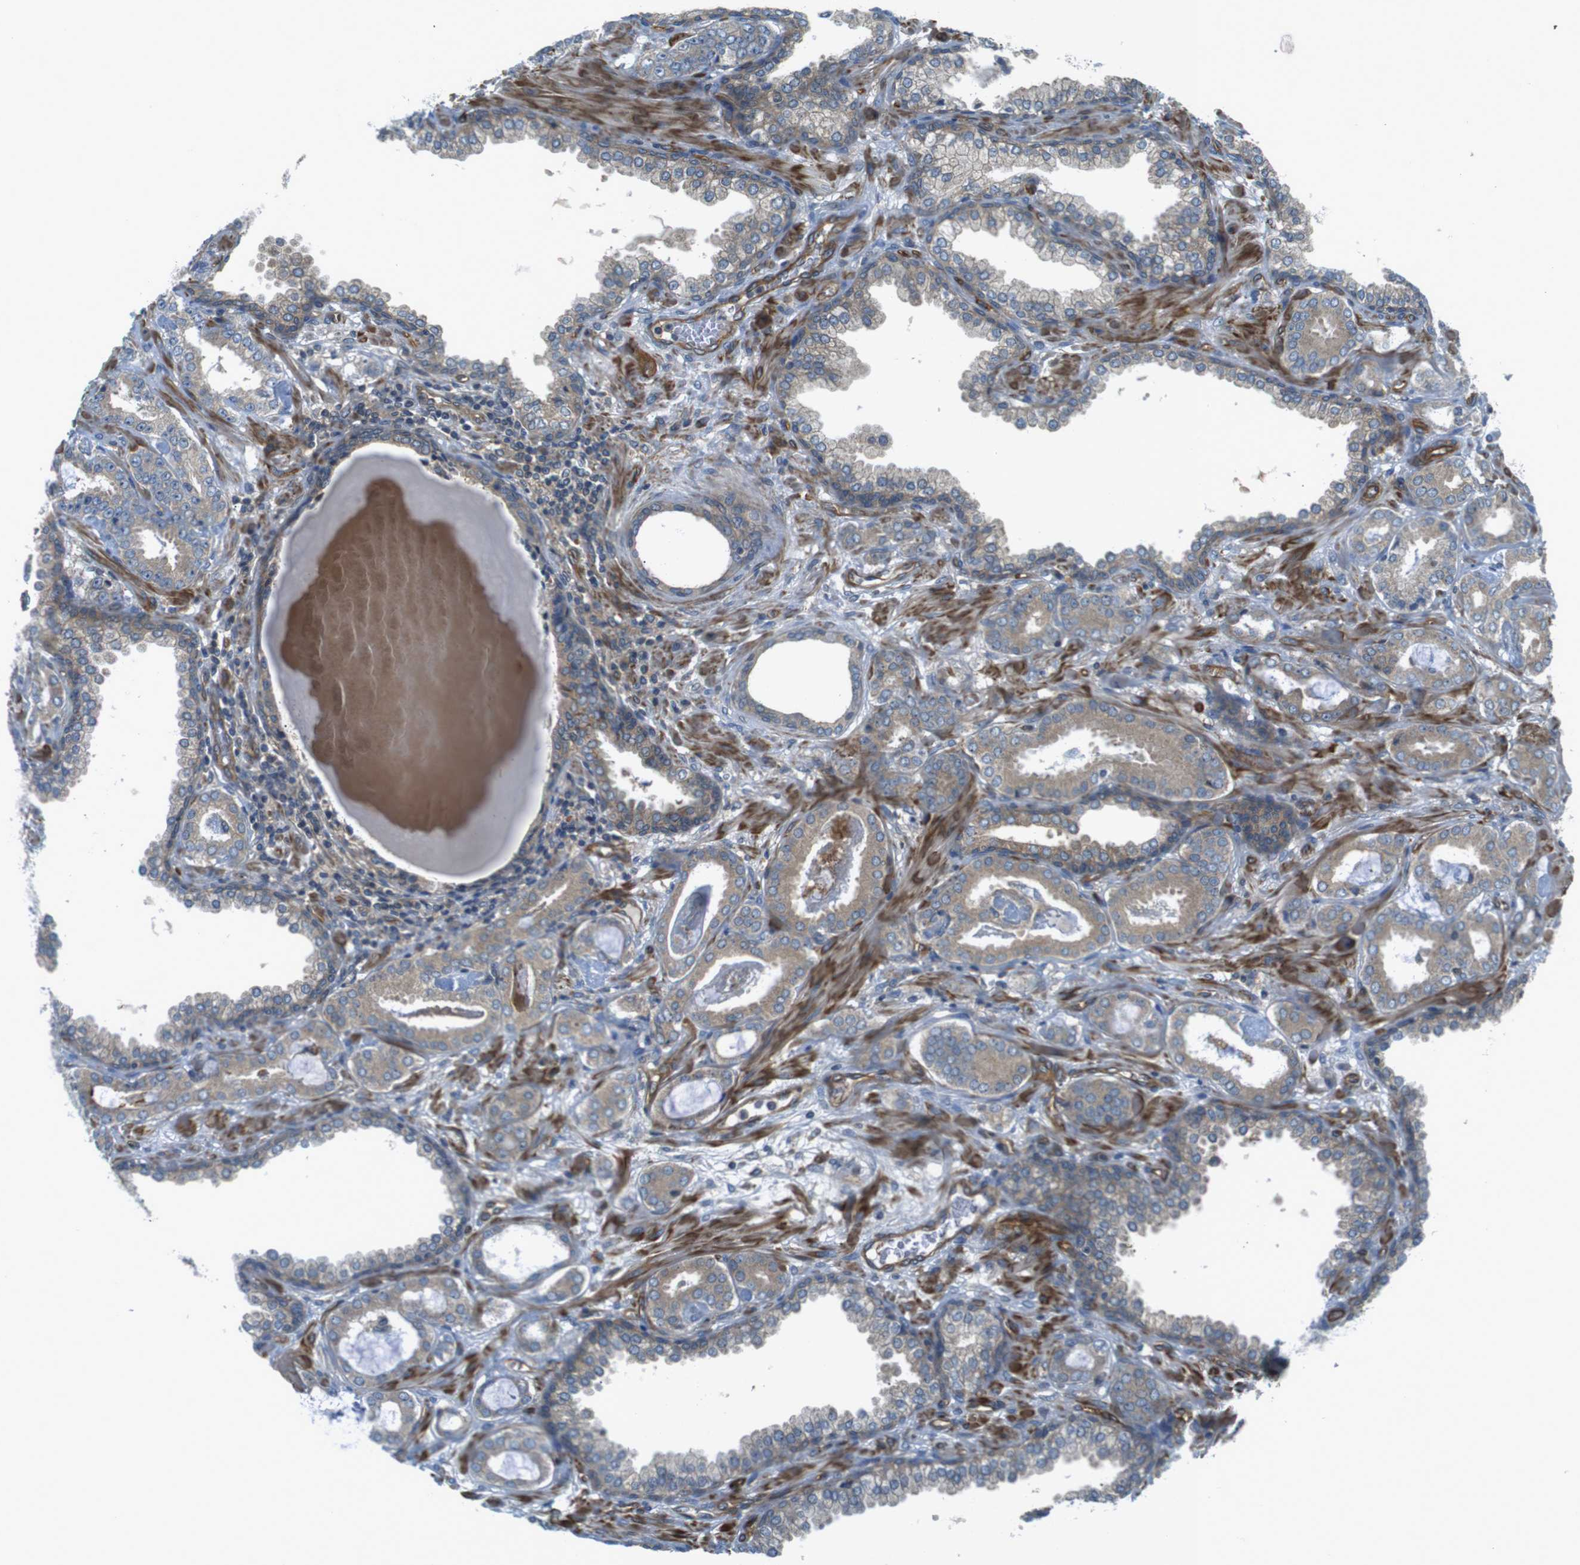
{"staining": {"intensity": "weak", "quantity": ">75%", "location": "cytoplasmic/membranous"}, "tissue": "prostate cancer", "cell_type": "Tumor cells", "image_type": "cancer", "snomed": [{"axis": "morphology", "description": "Adenocarcinoma, Low grade"}, {"axis": "topography", "description": "Prostate"}], "caption": "Adenocarcinoma (low-grade) (prostate) stained with a protein marker demonstrates weak staining in tumor cells.", "gene": "TSC1", "patient": {"sex": "male", "age": 53}}